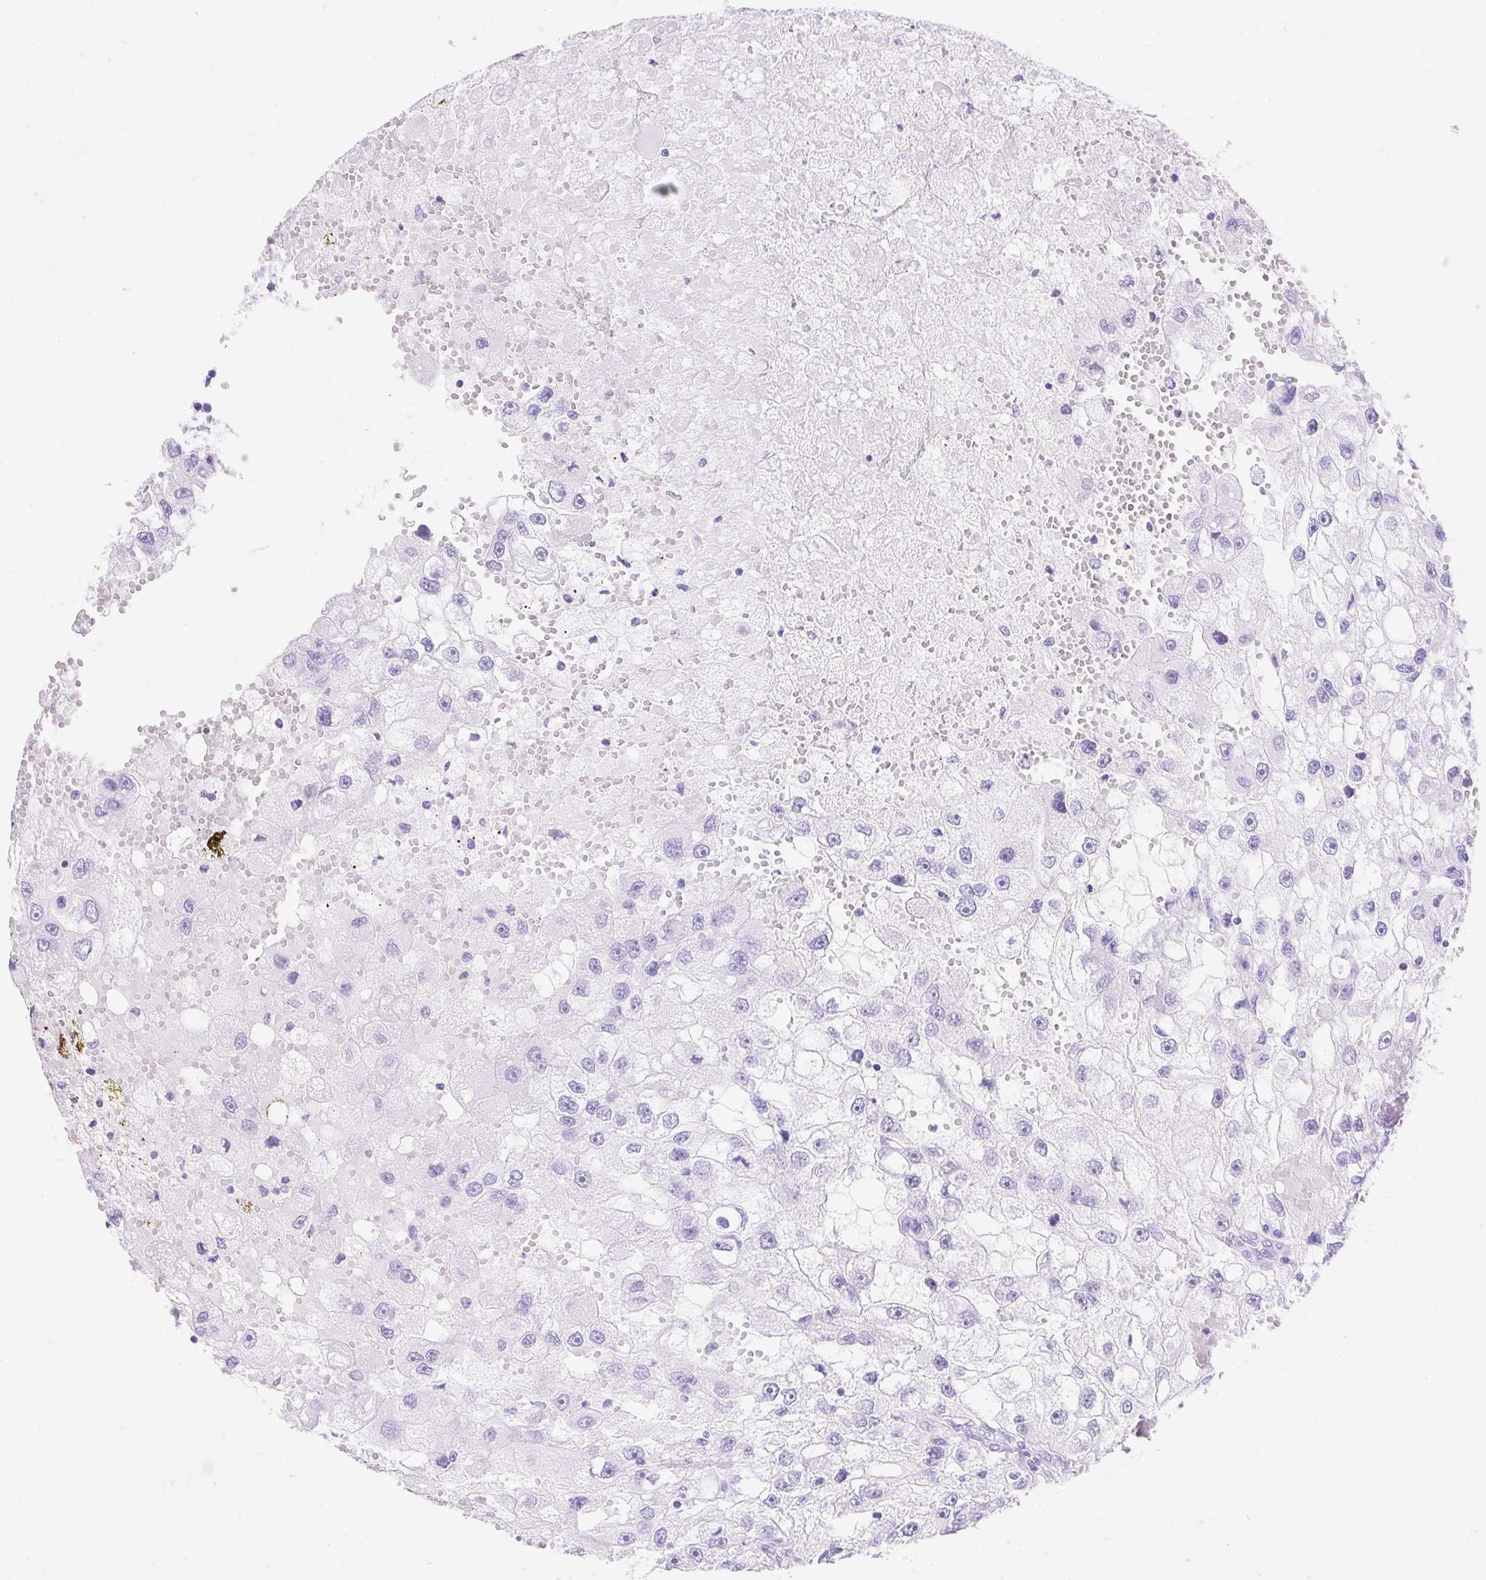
{"staining": {"intensity": "negative", "quantity": "none", "location": "none"}, "tissue": "renal cancer", "cell_type": "Tumor cells", "image_type": "cancer", "snomed": [{"axis": "morphology", "description": "Adenocarcinoma, NOS"}, {"axis": "topography", "description": "Kidney"}], "caption": "This is a image of IHC staining of renal cancer (adenocarcinoma), which shows no staining in tumor cells.", "gene": "MBP", "patient": {"sex": "male", "age": 63}}